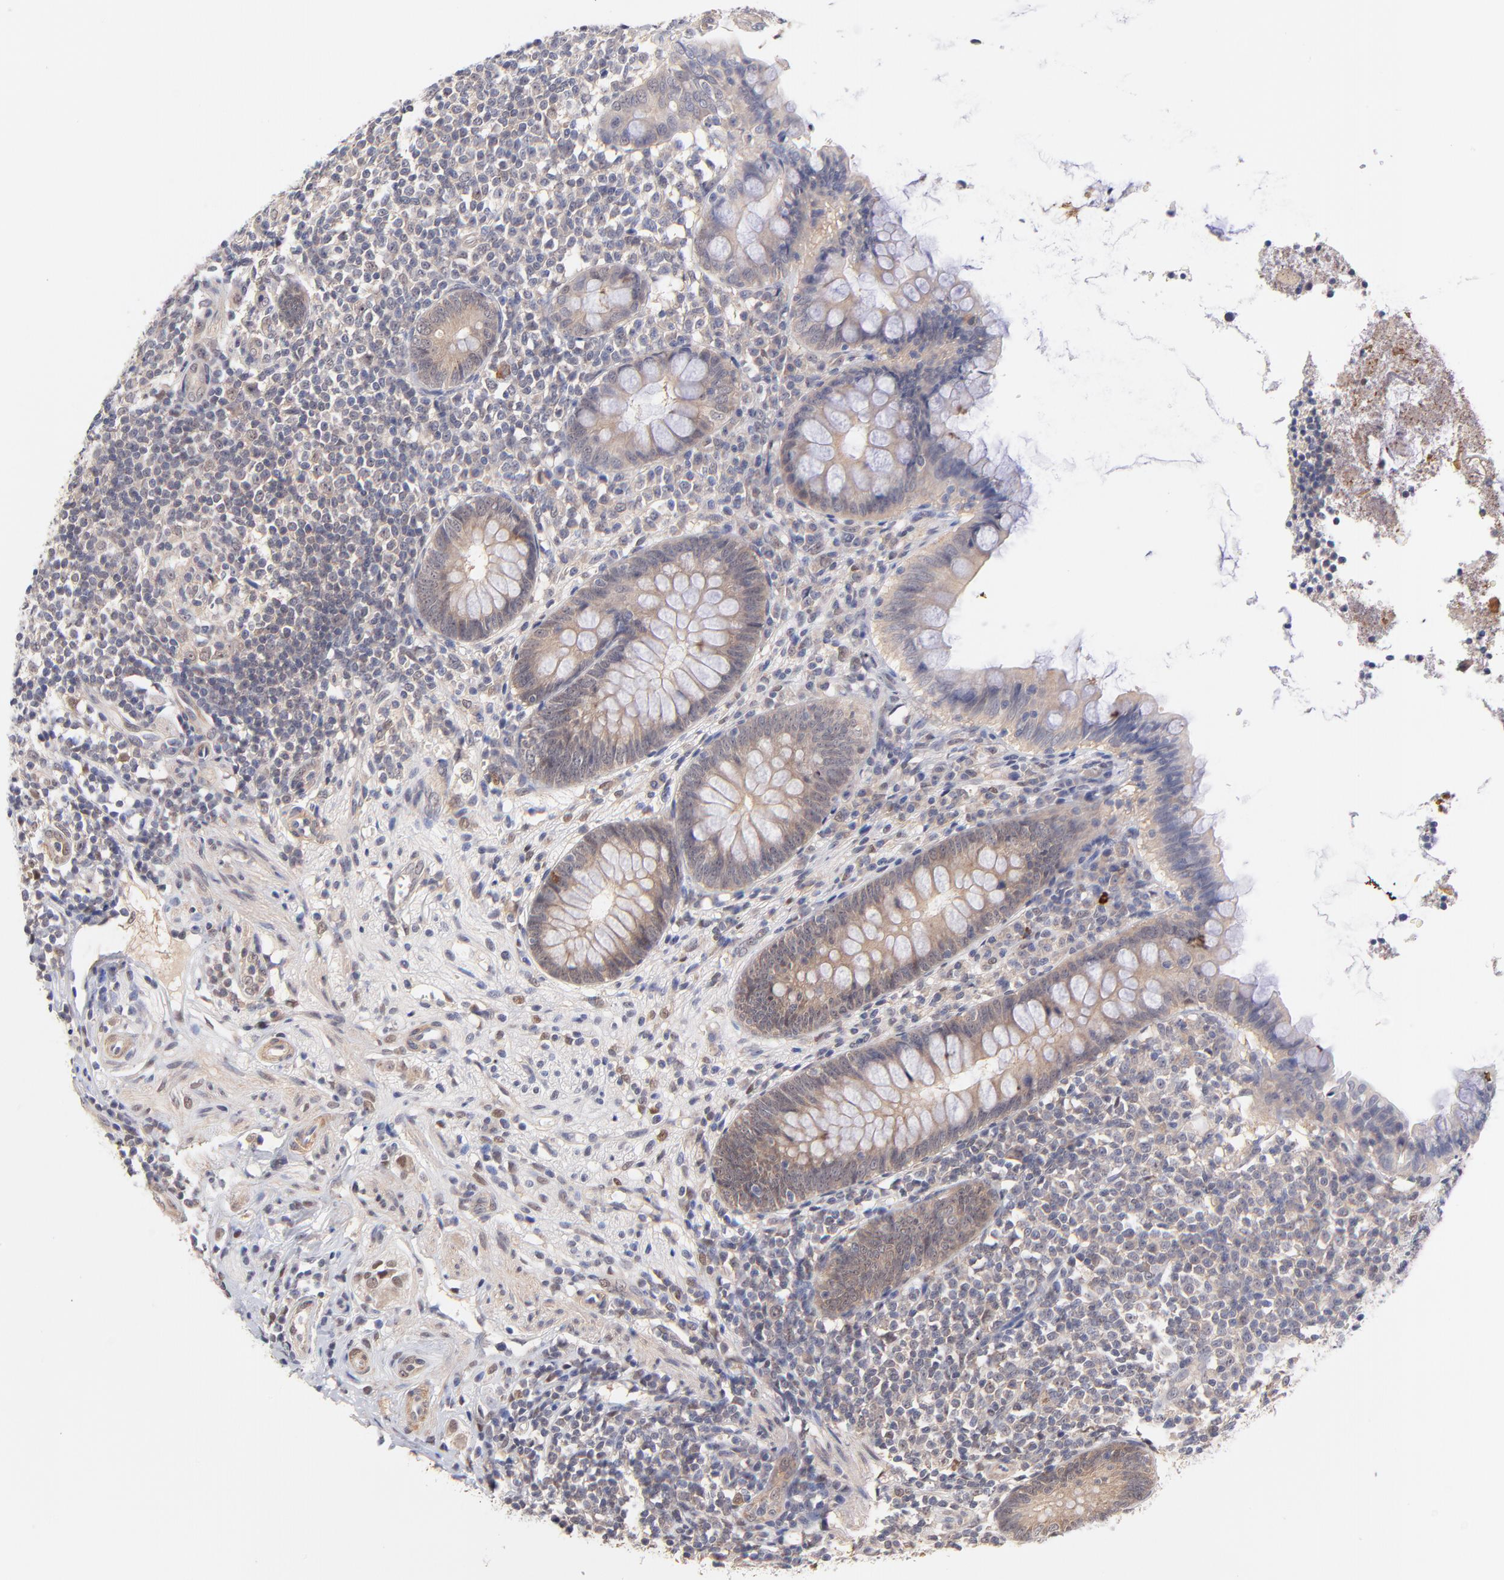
{"staining": {"intensity": "weak", "quantity": ">75%", "location": "cytoplasmic/membranous"}, "tissue": "appendix", "cell_type": "Glandular cells", "image_type": "normal", "snomed": [{"axis": "morphology", "description": "Normal tissue, NOS"}, {"axis": "topography", "description": "Appendix"}], "caption": "Immunohistochemical staining of unremarkable human appendix demonstrates low levels of weak cytoplasmic/membranous staining in approximately >75% of glandular cells.", "gene": "UBE2E2", "patient": {"sex": "female", "age": 66}}